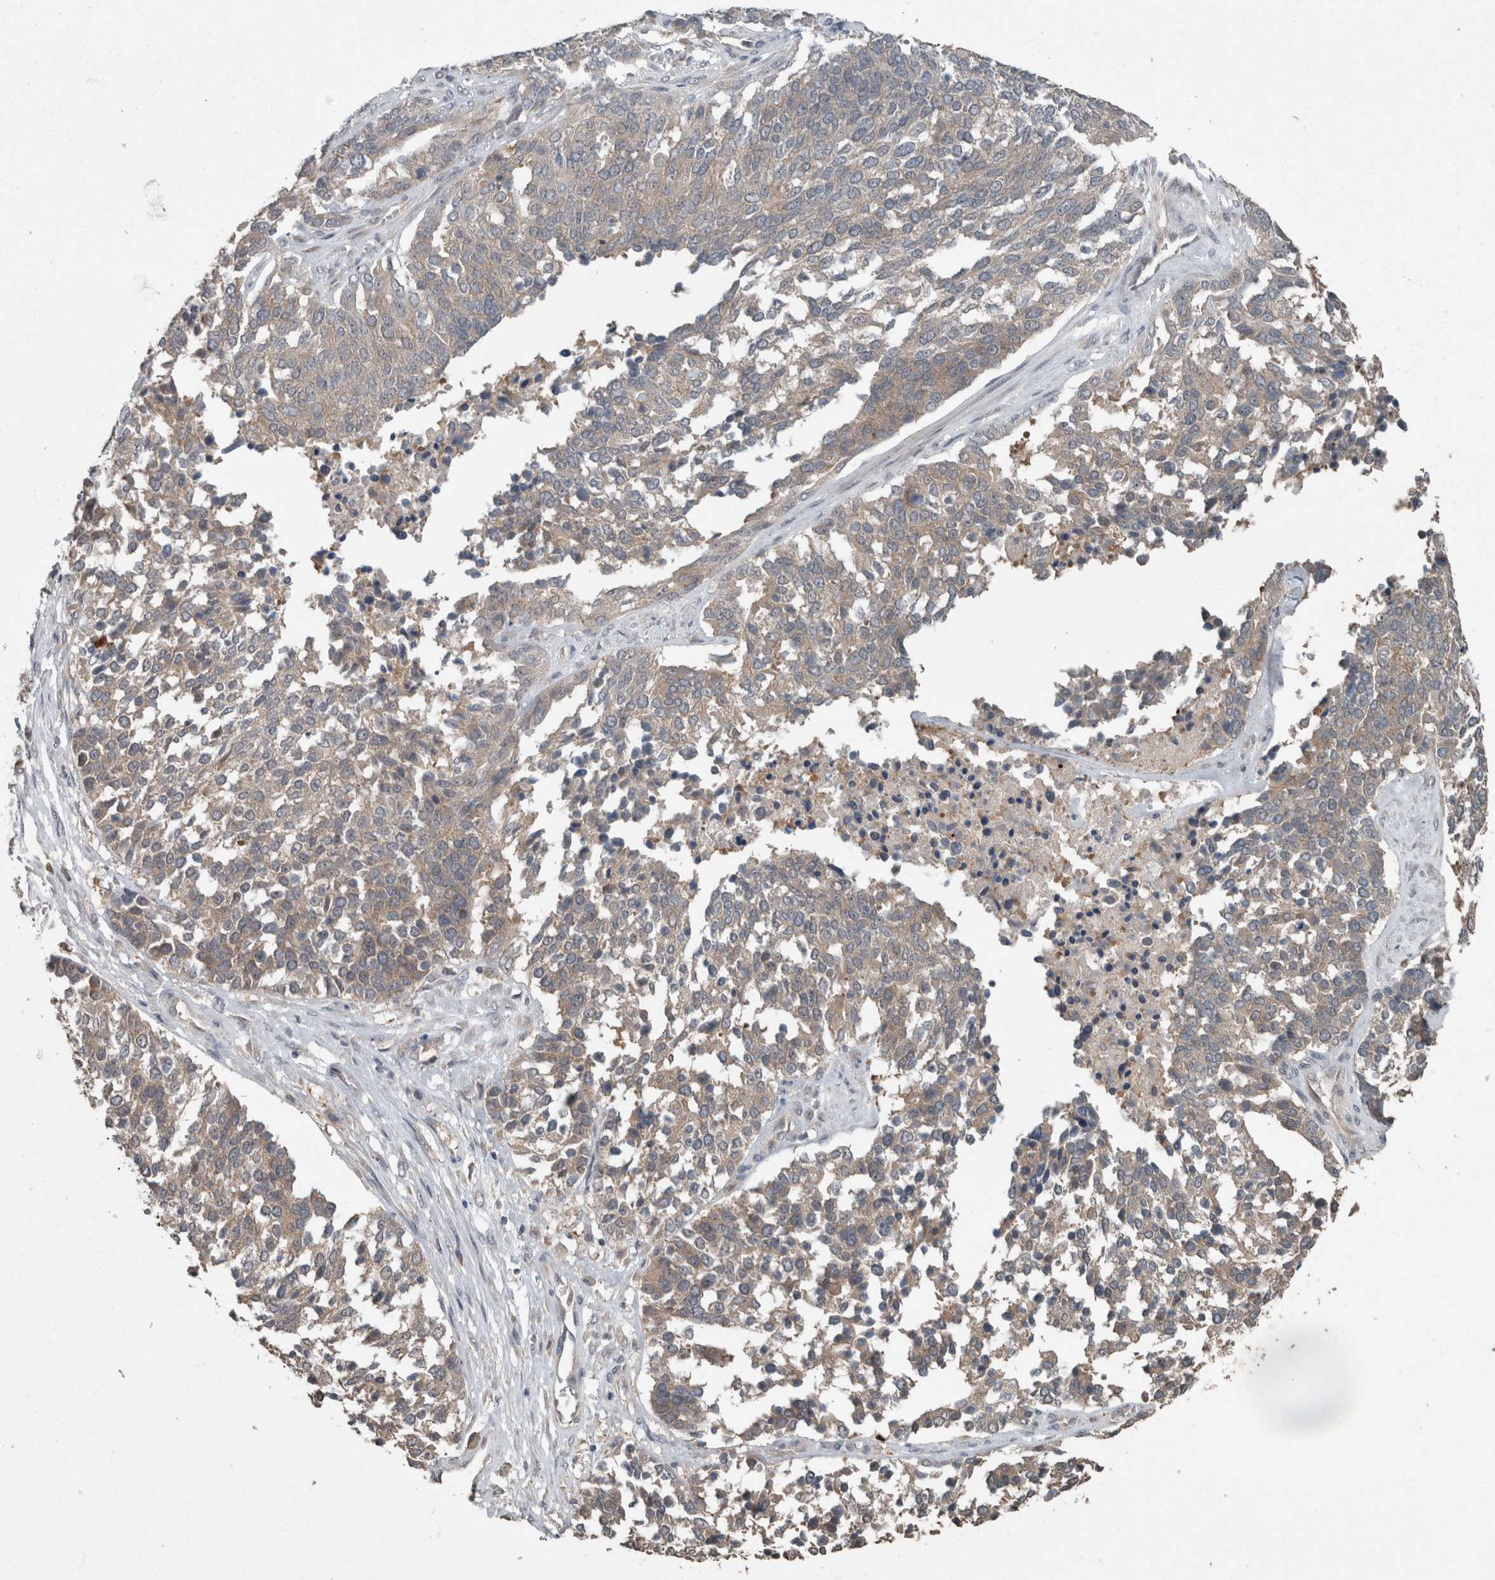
{"staining": {"intensity": "weak", "quantity": ">75%", "location": "cytoplasmic/membranous"}, "tissue": "ovarian cancer", "cell_type": "Tumor cells", "image_type": "cancer", "snomed": [{"axis": "morphology", "description": "Cystadenocarcinoma, serous, NOS"}, {"axis": "topography", "description": "Ovary"}], "caption": "An IHC photomicrograph of neoplastic tissue is shown. Protein staining in brown highlights weak cytoplasmic/membranous positivity in ovarian cancer within tumor cells. The staining was performed using DAB, with brown indicating positive protein expression. Nuclei are stained blue with hematoxylin.", "gene": "KNTC1", "patient": {"sex": "female", "age": 44}}